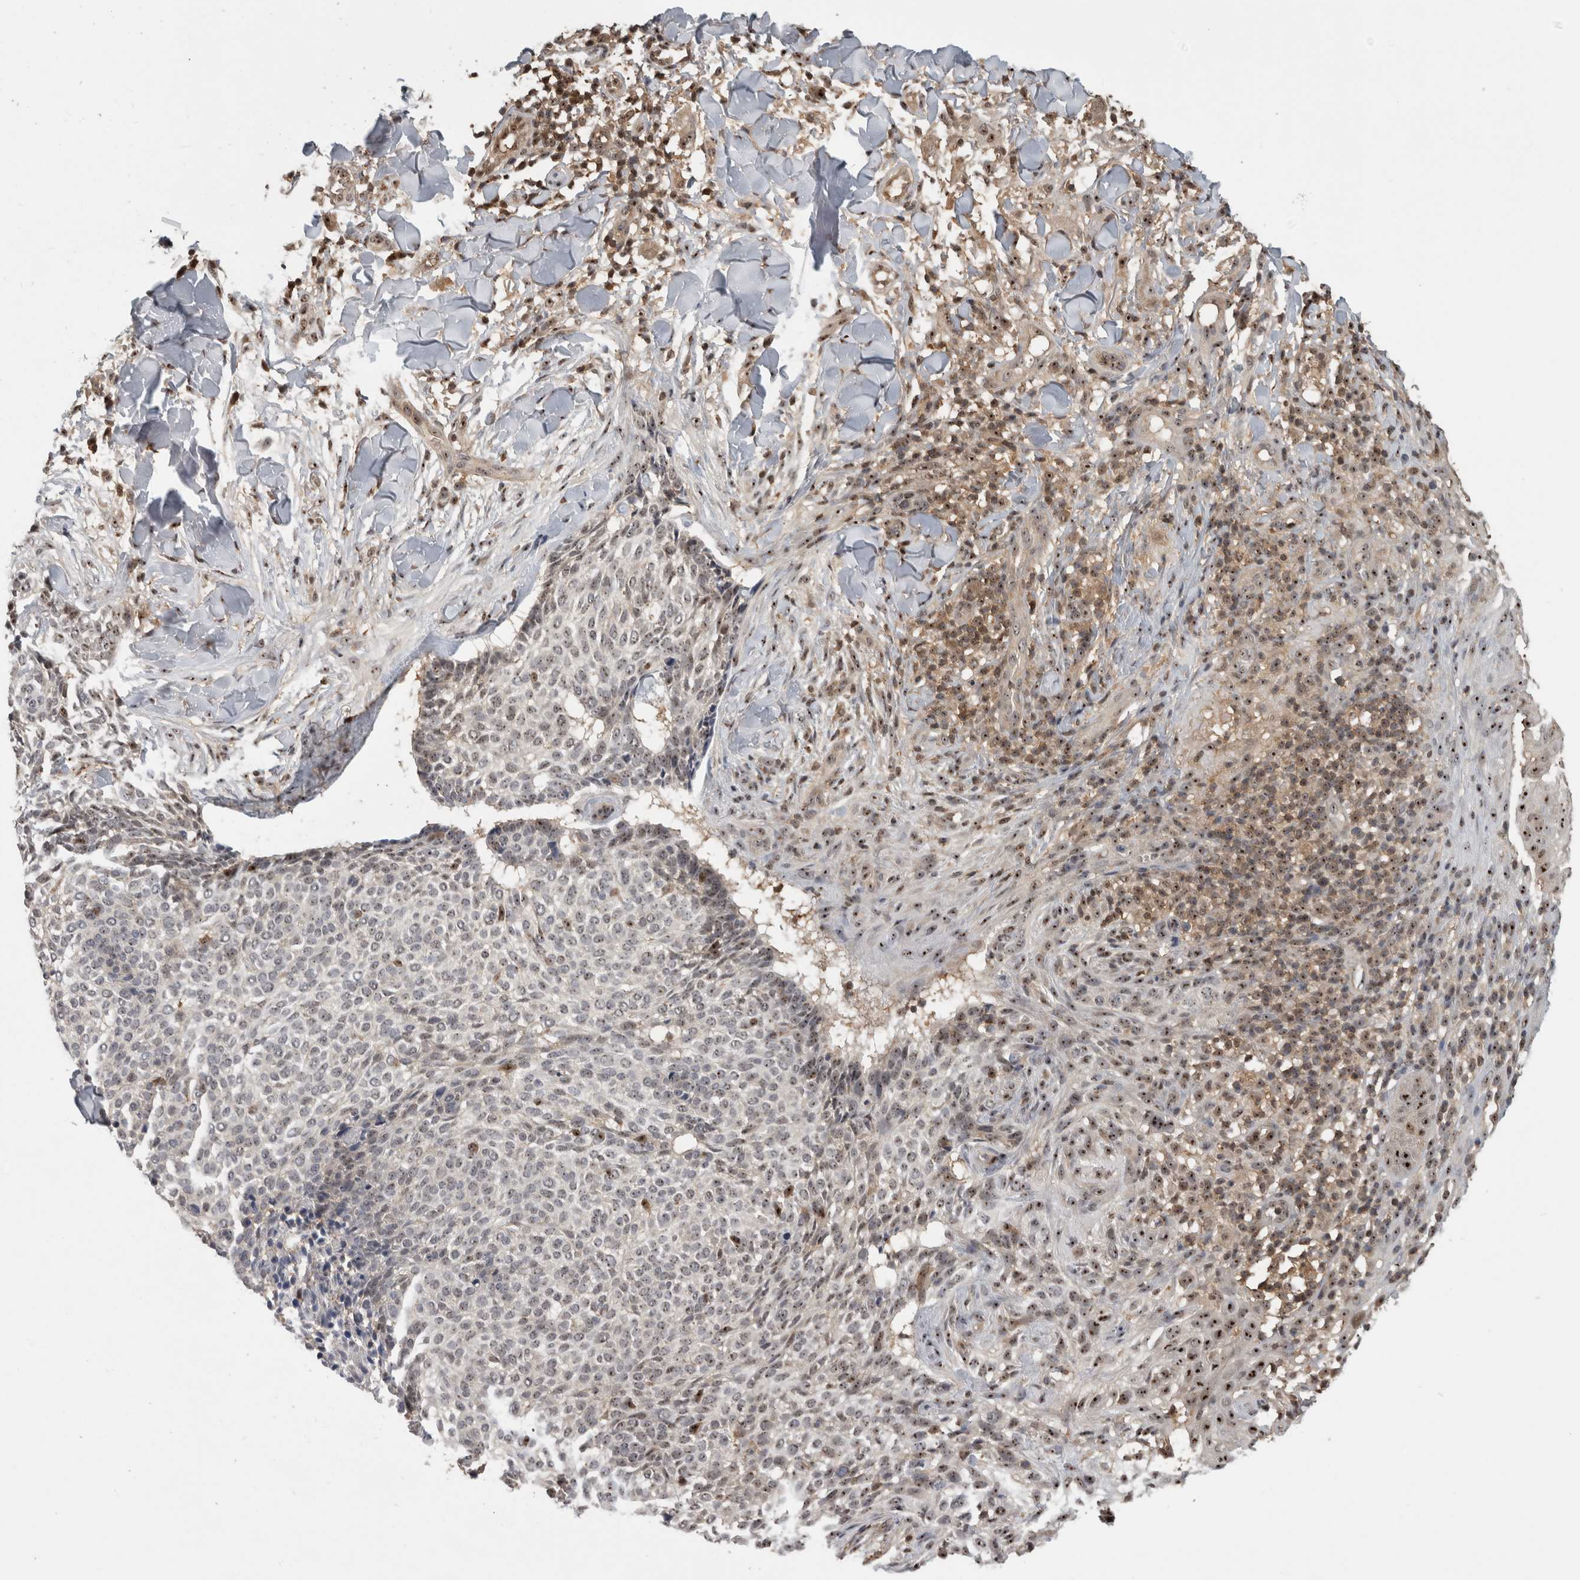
{"staining": {"intensity": "moderate", "quantity": "25%-75%", "location": "nuclear"}, "tissue": "skin cancer", "cell_type": "Tumor cells", "image_type": "cancer", "snomed": [{"axis": "morphology", "description": "Normal tissue, NOS"}, {"axis": "morphology", "description": "Basal cell carcinoma"}, {"axis": "topography", "description": "Skin"}], "caption": "Protein staining of skin cancer (basal cell carcinoma) tissue reveals moderate nuclear staining in about 25%-75% of tumor cells.", "gene": "TDRD7", "patient": {"sex": "male", "age": 67}}